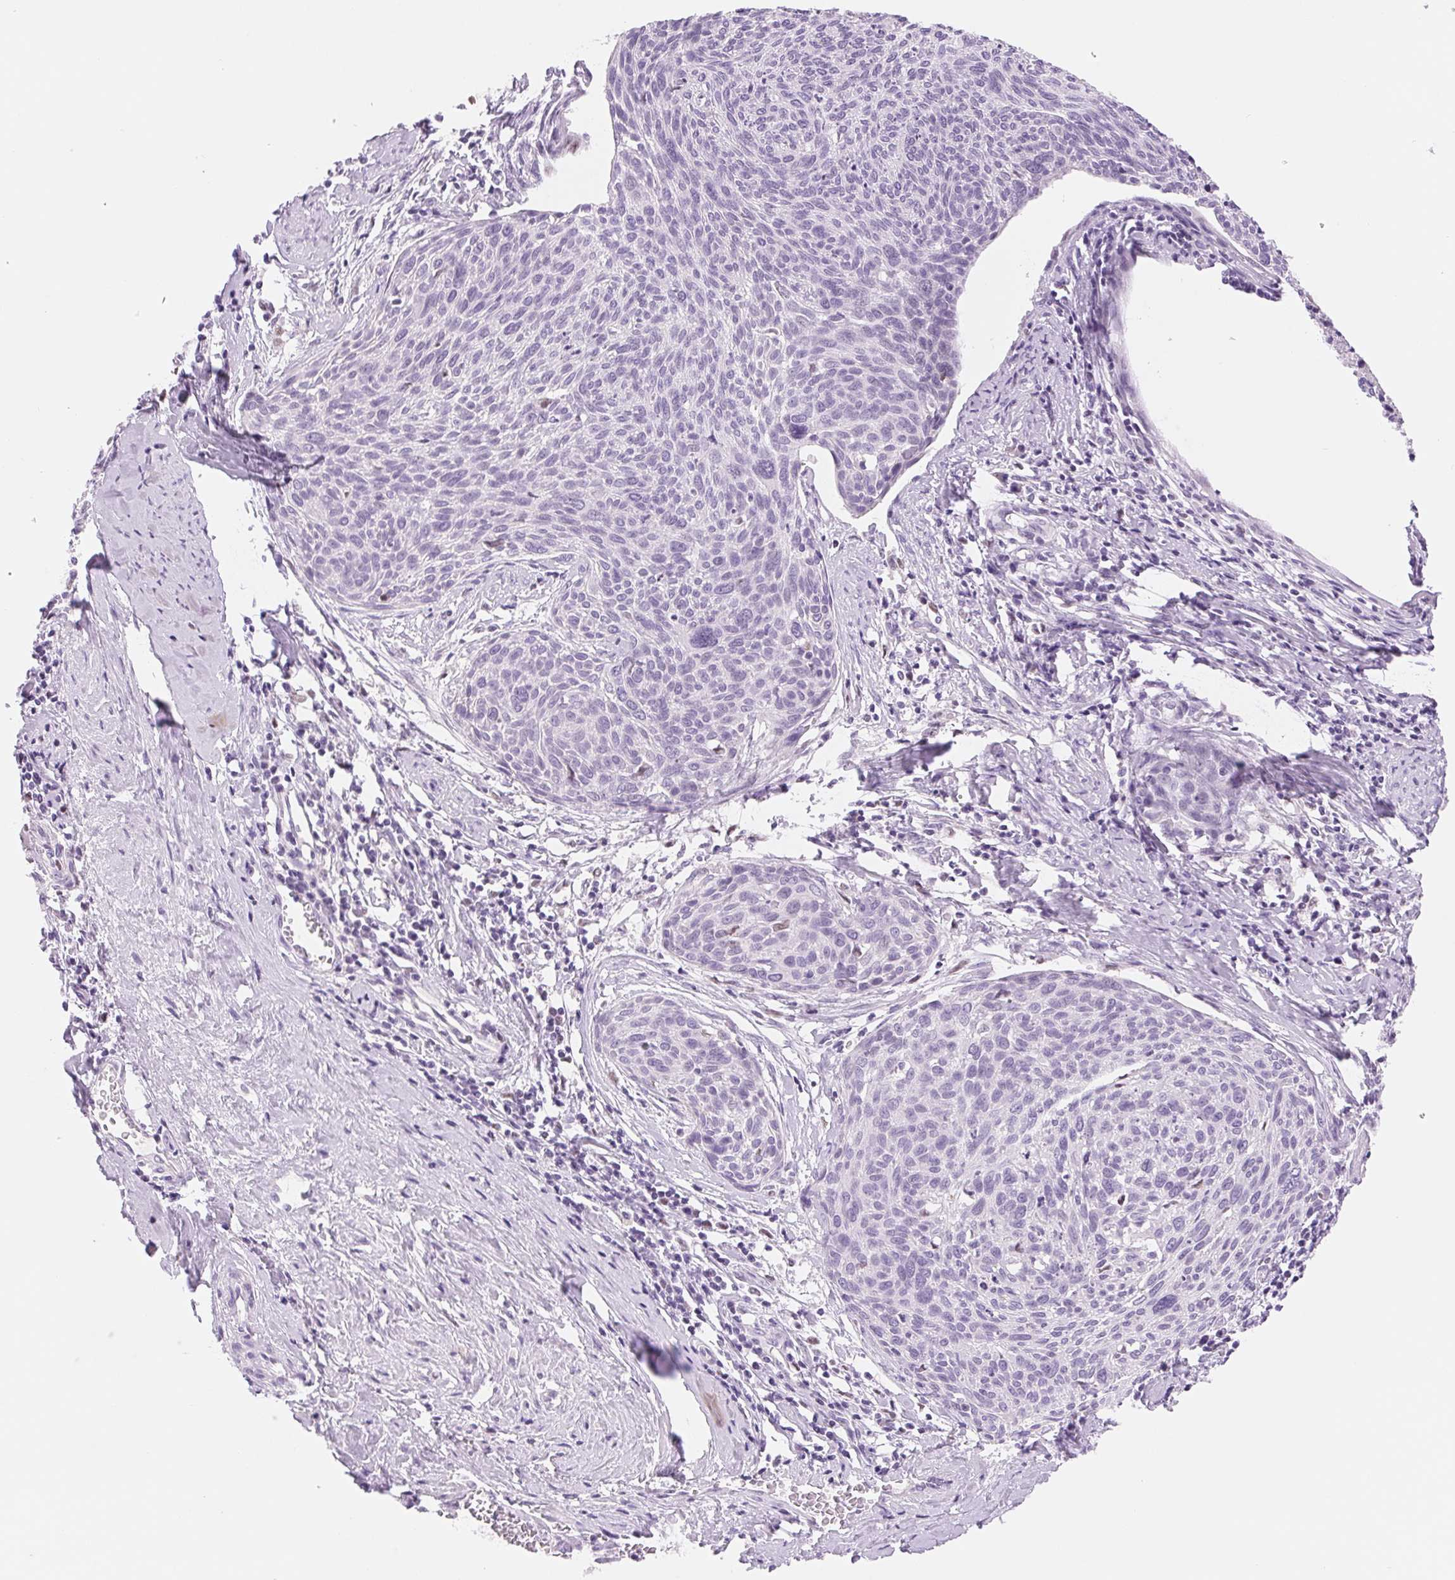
{"staining": {"intensity": "negative", "quantity": "none", "location": "none"}, "tissue": "cervical cancer", "cell_type": "Tumor cells", "image_type": "cancer", "snomed": [{"axis": "morphology", "description": "Squamous cell carcinoma, NOS"}, {"axis": "topography", "description": "Cervix"}], "caption": "Immunohistochemistry (IHC) photomicrograph of human cervical squamous cell carcinoma stained for a protein (brown), which demonstrates no staining in tumor cells.", "gene": "ASGR2", "patient": {"sex": "female", "age": 49}}